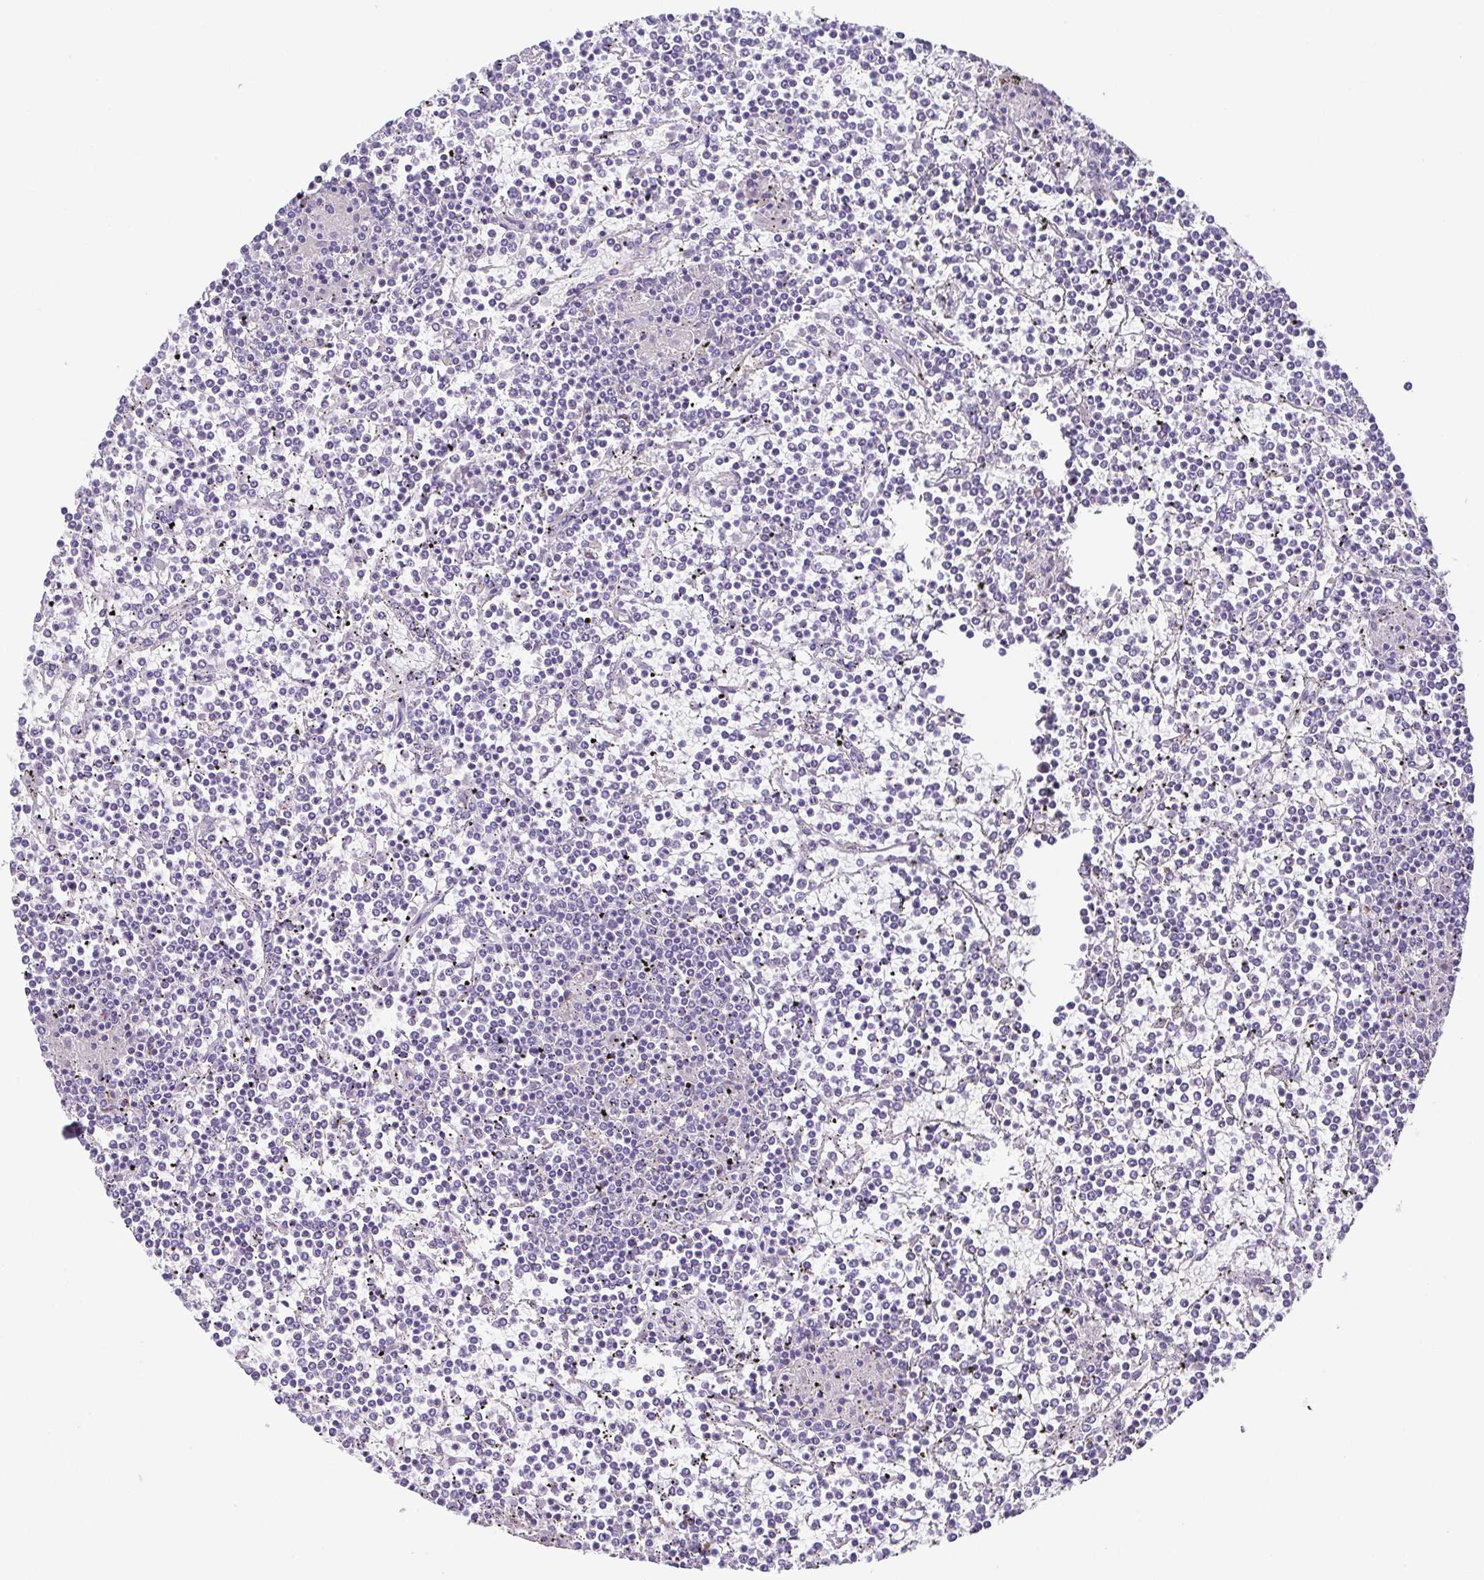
{"staining": {"intensity": "negative", "quantity": "none", "location": "none"}, "tissue": "lymphoma", "cell_type": "Tumor cells", "image_type": "cancer", "snomed": [{"axis": "morphology", "description": "Malignant lymphoma, non-Hodgkin's type, Low grade"}, {"axis": "topography", "description": "Spleen"}], "caption": "Protein analysis of lymphoma exhibits no significant positivity in tumor cells.", "gene": "PKDREJ", "patient": {"sex": "female", "age": 19}}